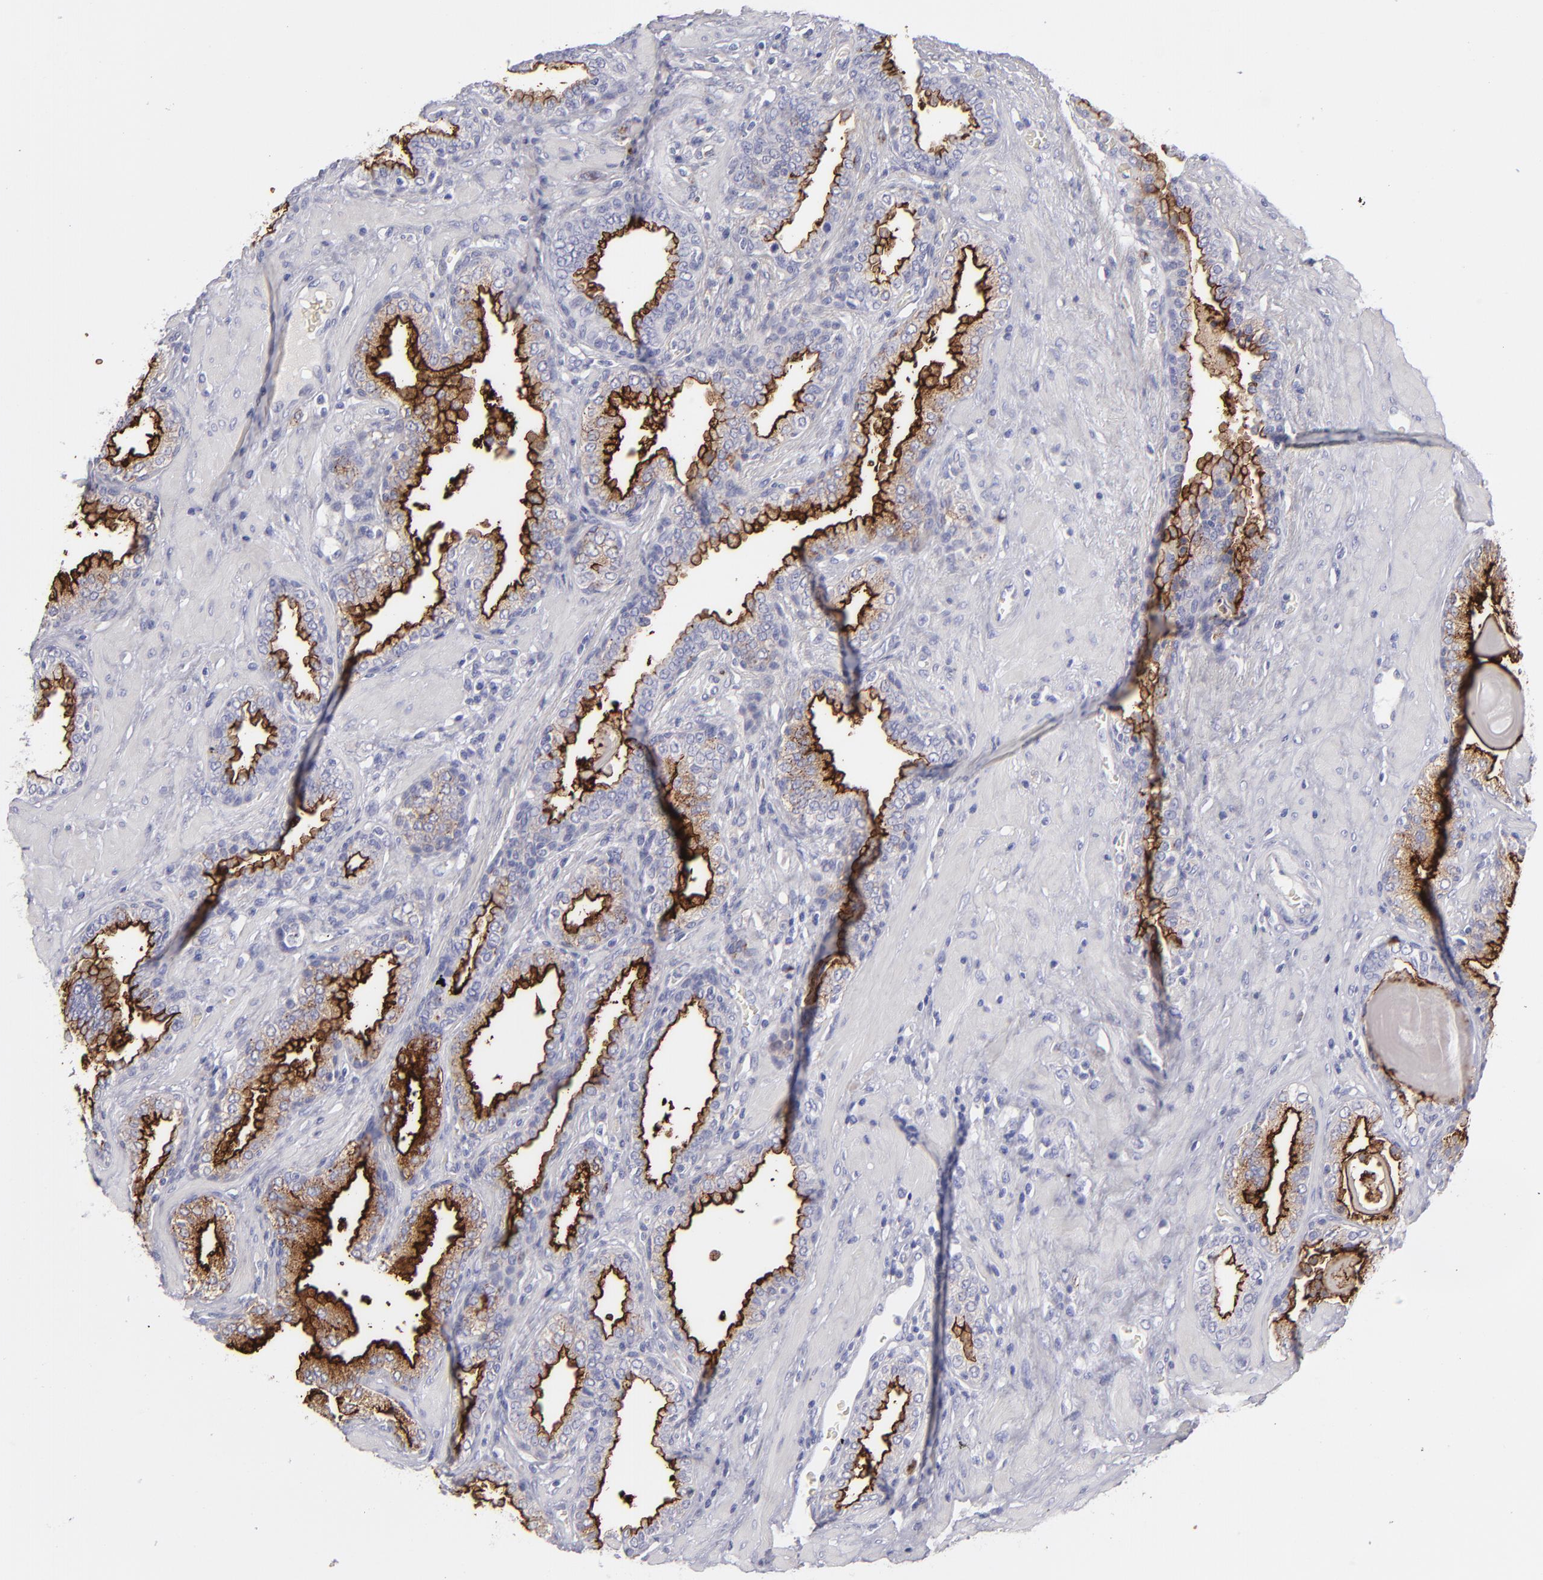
{"staining": {"intensity": "strong", "quantity": "25%-75%", "location": "cytoplasmic/membranous"}, "tissue": "prostate", "cell_type": "Glandular cells", "image_type": "normal", "snomed": [{"axis": "morphology", "description": "Normal tissue, NOS"}, {"axis": "topography", "description": "Prostate"}], "caption": "Protein expression analysis of unremarkable human prostate reveals strong cytoplasmic/membranous staining in approximately 25%-75% of glandular cells.", "gene": "ANPEP", "patient": {"sex": "male", "age": 51}}